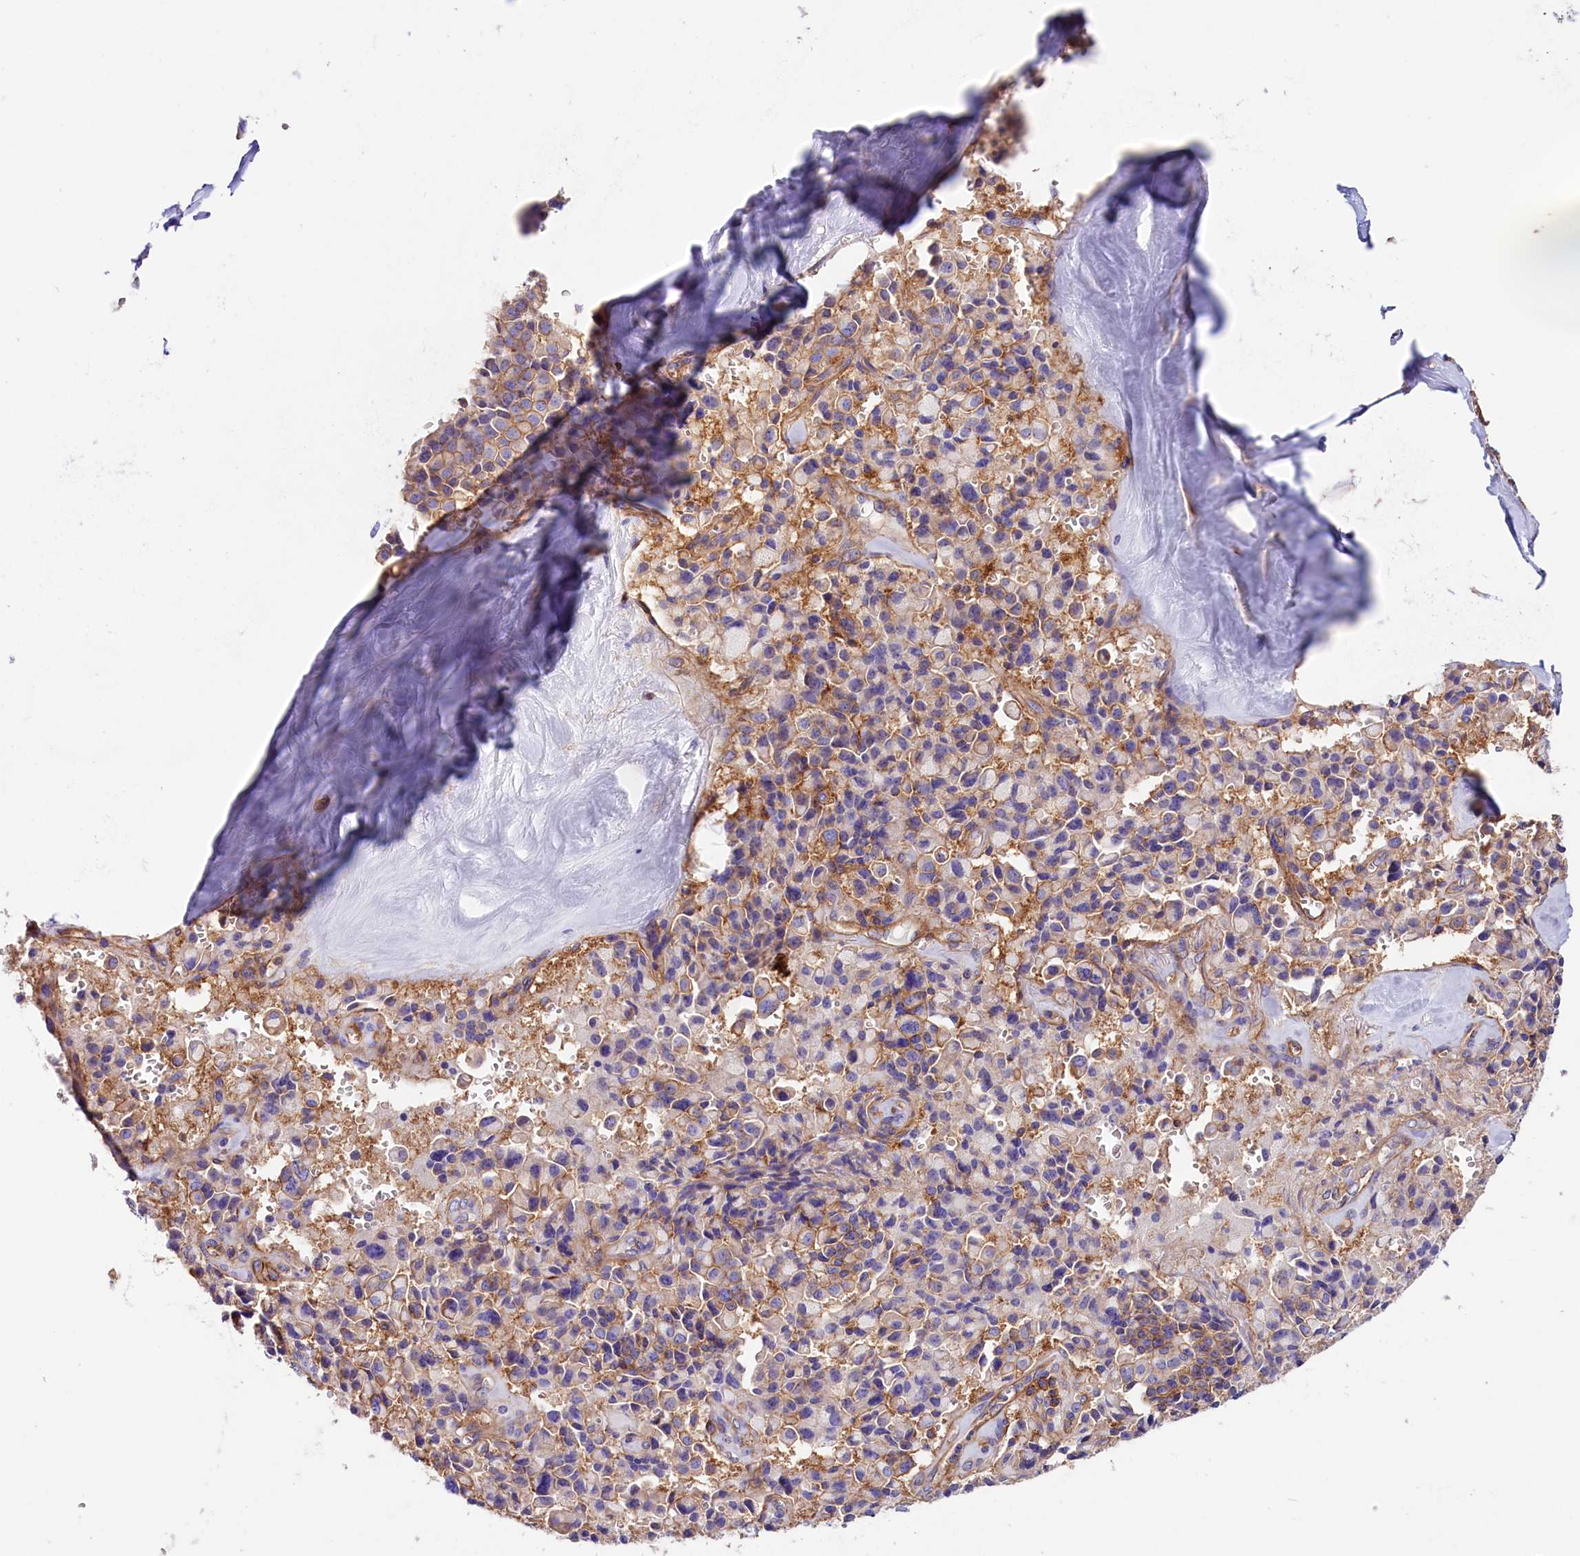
{"staining": {"intensity": "weak", "quantity": "25%-75%", "location": "cytoplasmic/membranous"}, "tissue": "pancreatic cancer", "cell_type": "Tumor cells", "image_type": "cancer", "snomed": [{"axis": "morphology", "description": "Adenocarcinoma, NOS"}, {"axis": "topography", "description": "Pancreas"}], "caption": "Brown immunohistochemical staining in pancreatic cancer (adenocarcinoma) exhibits weak cytoplasmic/membranous positivity in about 25%-75% of tumor cells. The staining is performed using DAB brown chromogen to label protein expression. The nuclei are counter-stained blue using hematoxylin.", "gene": "ATP2B4", "patient": {"sex": "male", "age": 65}}